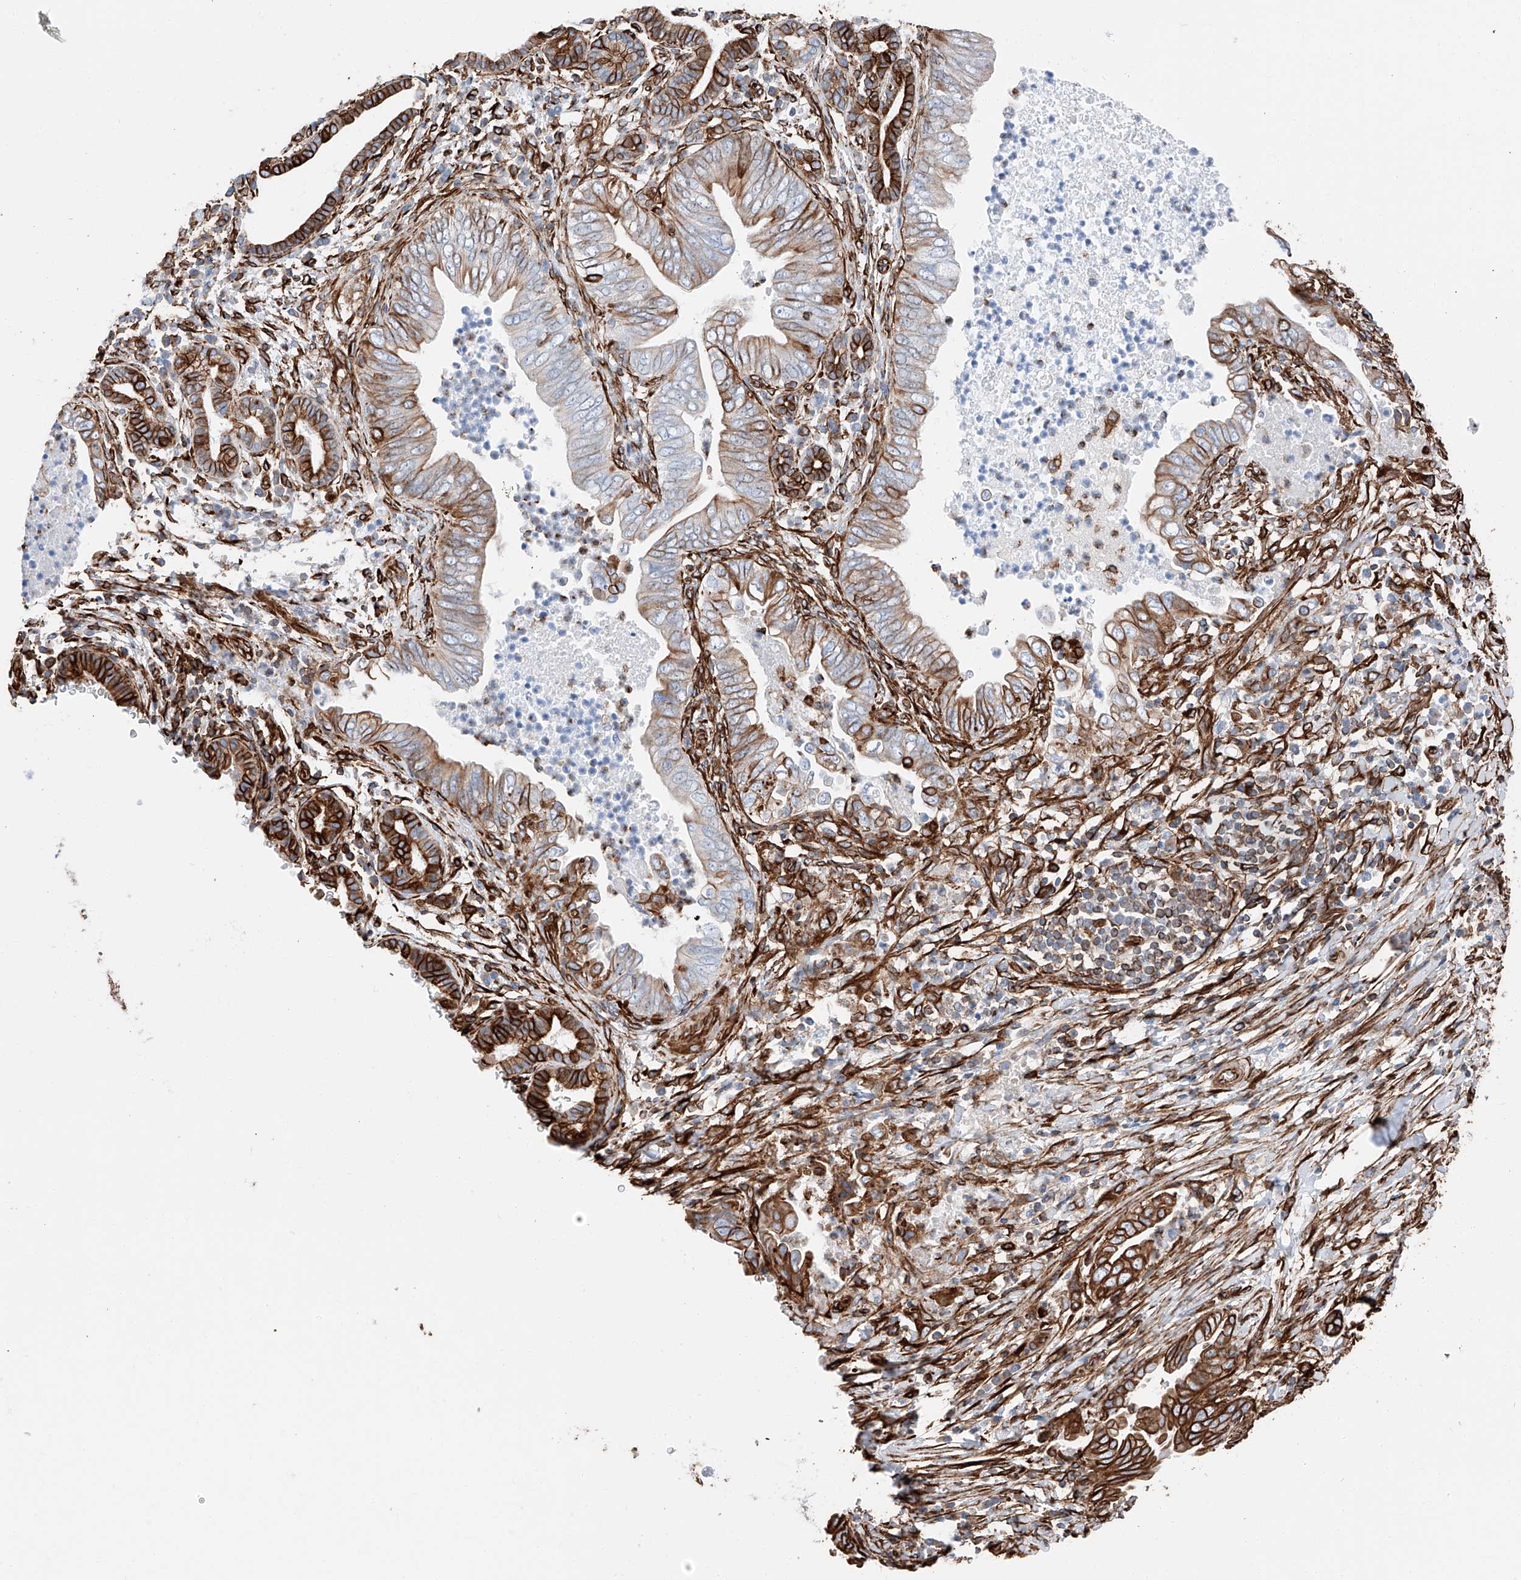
{"staining": {"intensity": "strong", "quantity": "25%-75%", "location": "cytoplasmic/membranous"}, "tissue": "pancreatic cancer", "cell_type": "Tumor cells", "image_type": "cancer", "snomed": [{"axis": "morphology", "description": "Adenocarcinoma, NOS"}, {"axis": "topography", "description": "Pancreas"}], "caption": "Pancreatic adenocarcinoma was stained to show a protein in brown. There is high levels of strong cytoplasmic/membranous positivity in approximately 25%-75% of tumor cells. The staining is performed using DAB brown chromogen to label protein expression. The nuclei are counter-stained blue using hematoxylin.", "gene": "ZNF804A", "patient": {"sex": "male", "age": 75}}